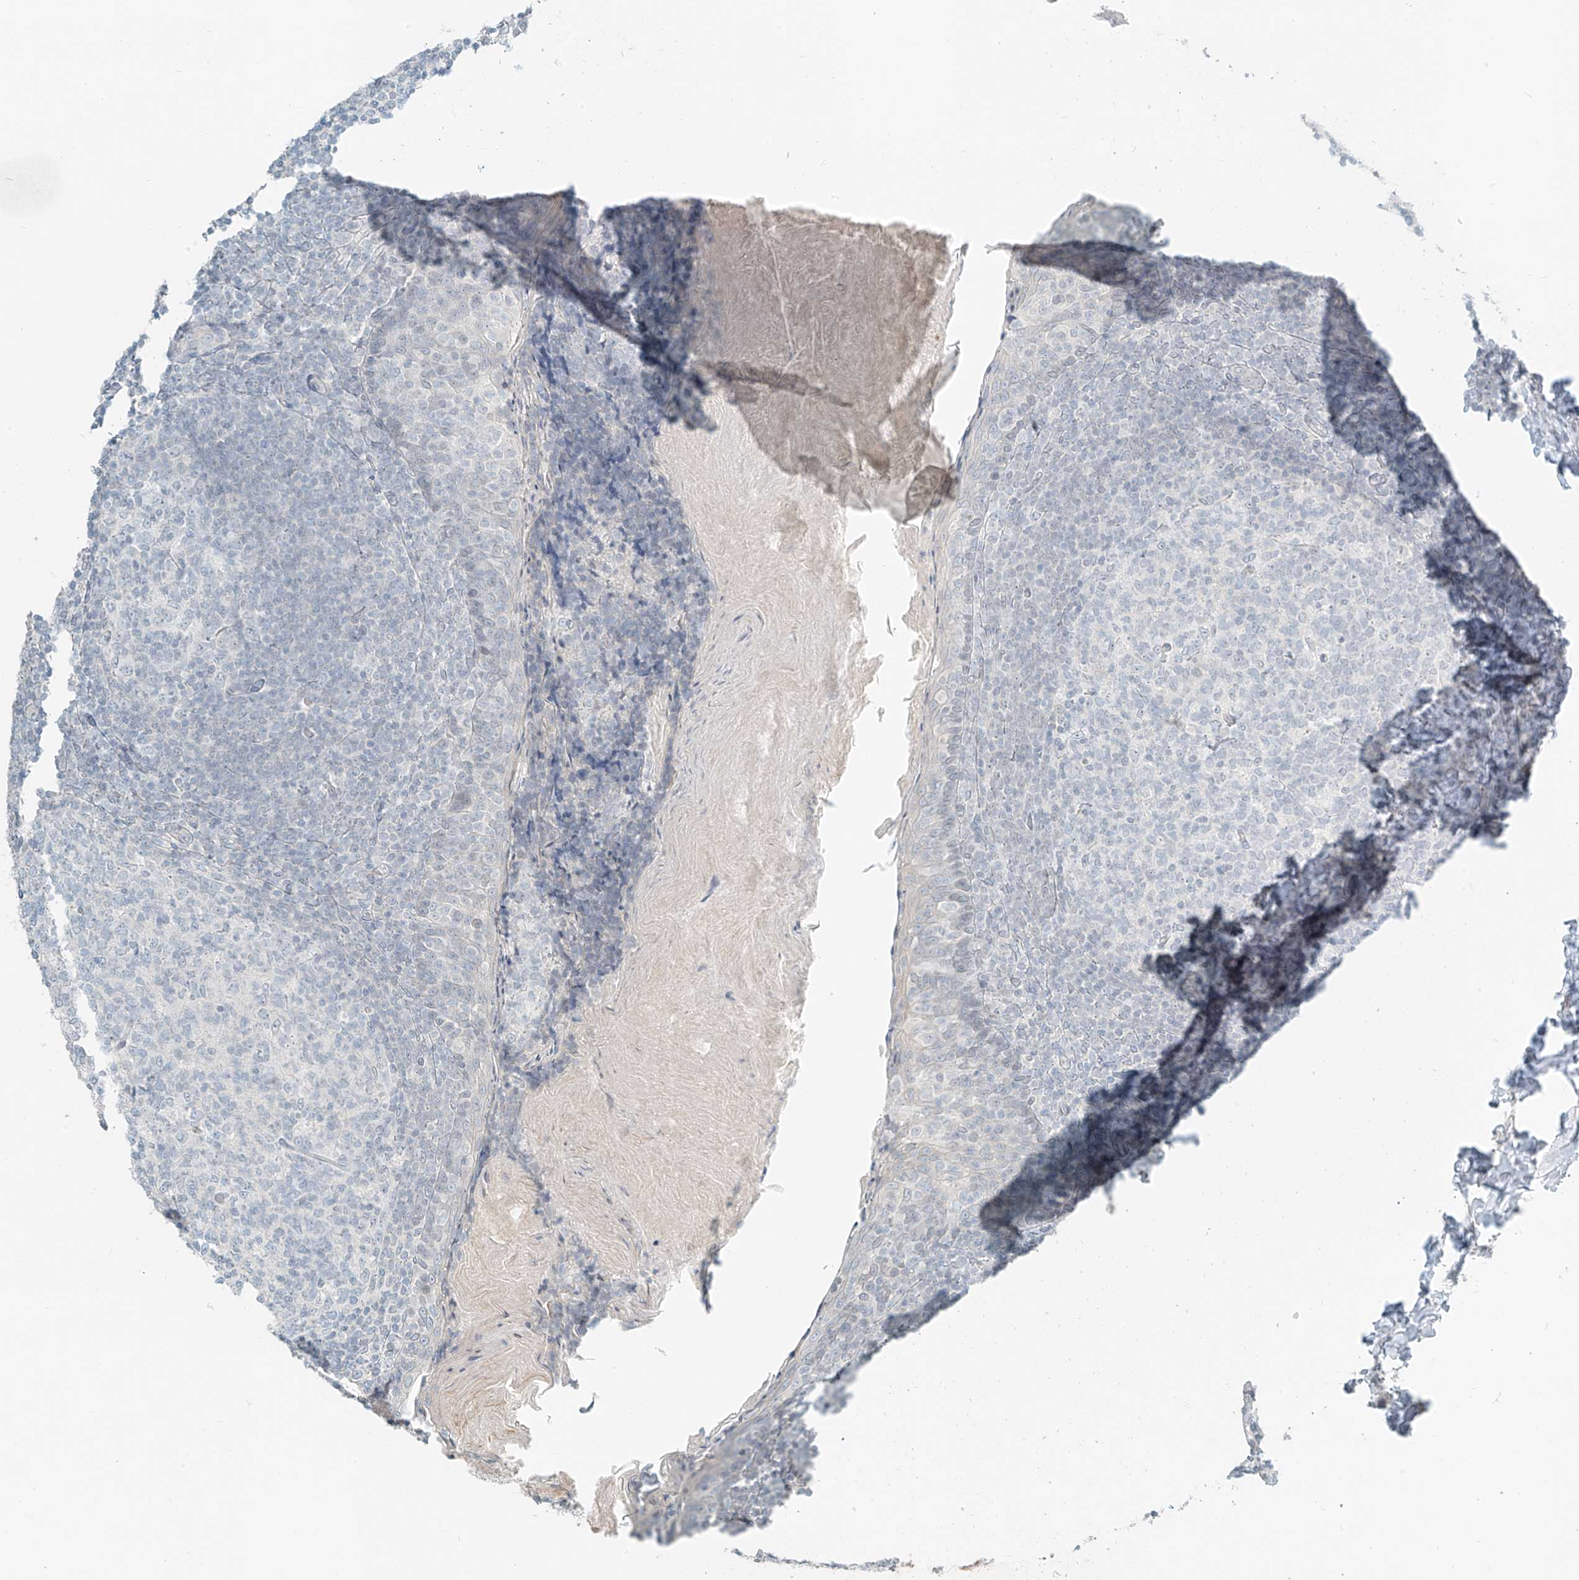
{"staining": {"intensity": "negative", "quantity": "none", "location": "none"}, "tissue": "tonsil", "cell_type": "Germinal center cells", "image_type": "normal", "snomed": [{"axis": "morphology", "description": "Normal tissue, NOS"}, {"axis": "topography", "description": "Tonsil"}], "caption": "Immunohistochemistry (IHC) photomicrograph of benign tonsil stained for a protein (brown), which exhibits no staining in germinal center cells.", "gene": "OSBPL7", "patient": {"sex": "female", "age": 19}}